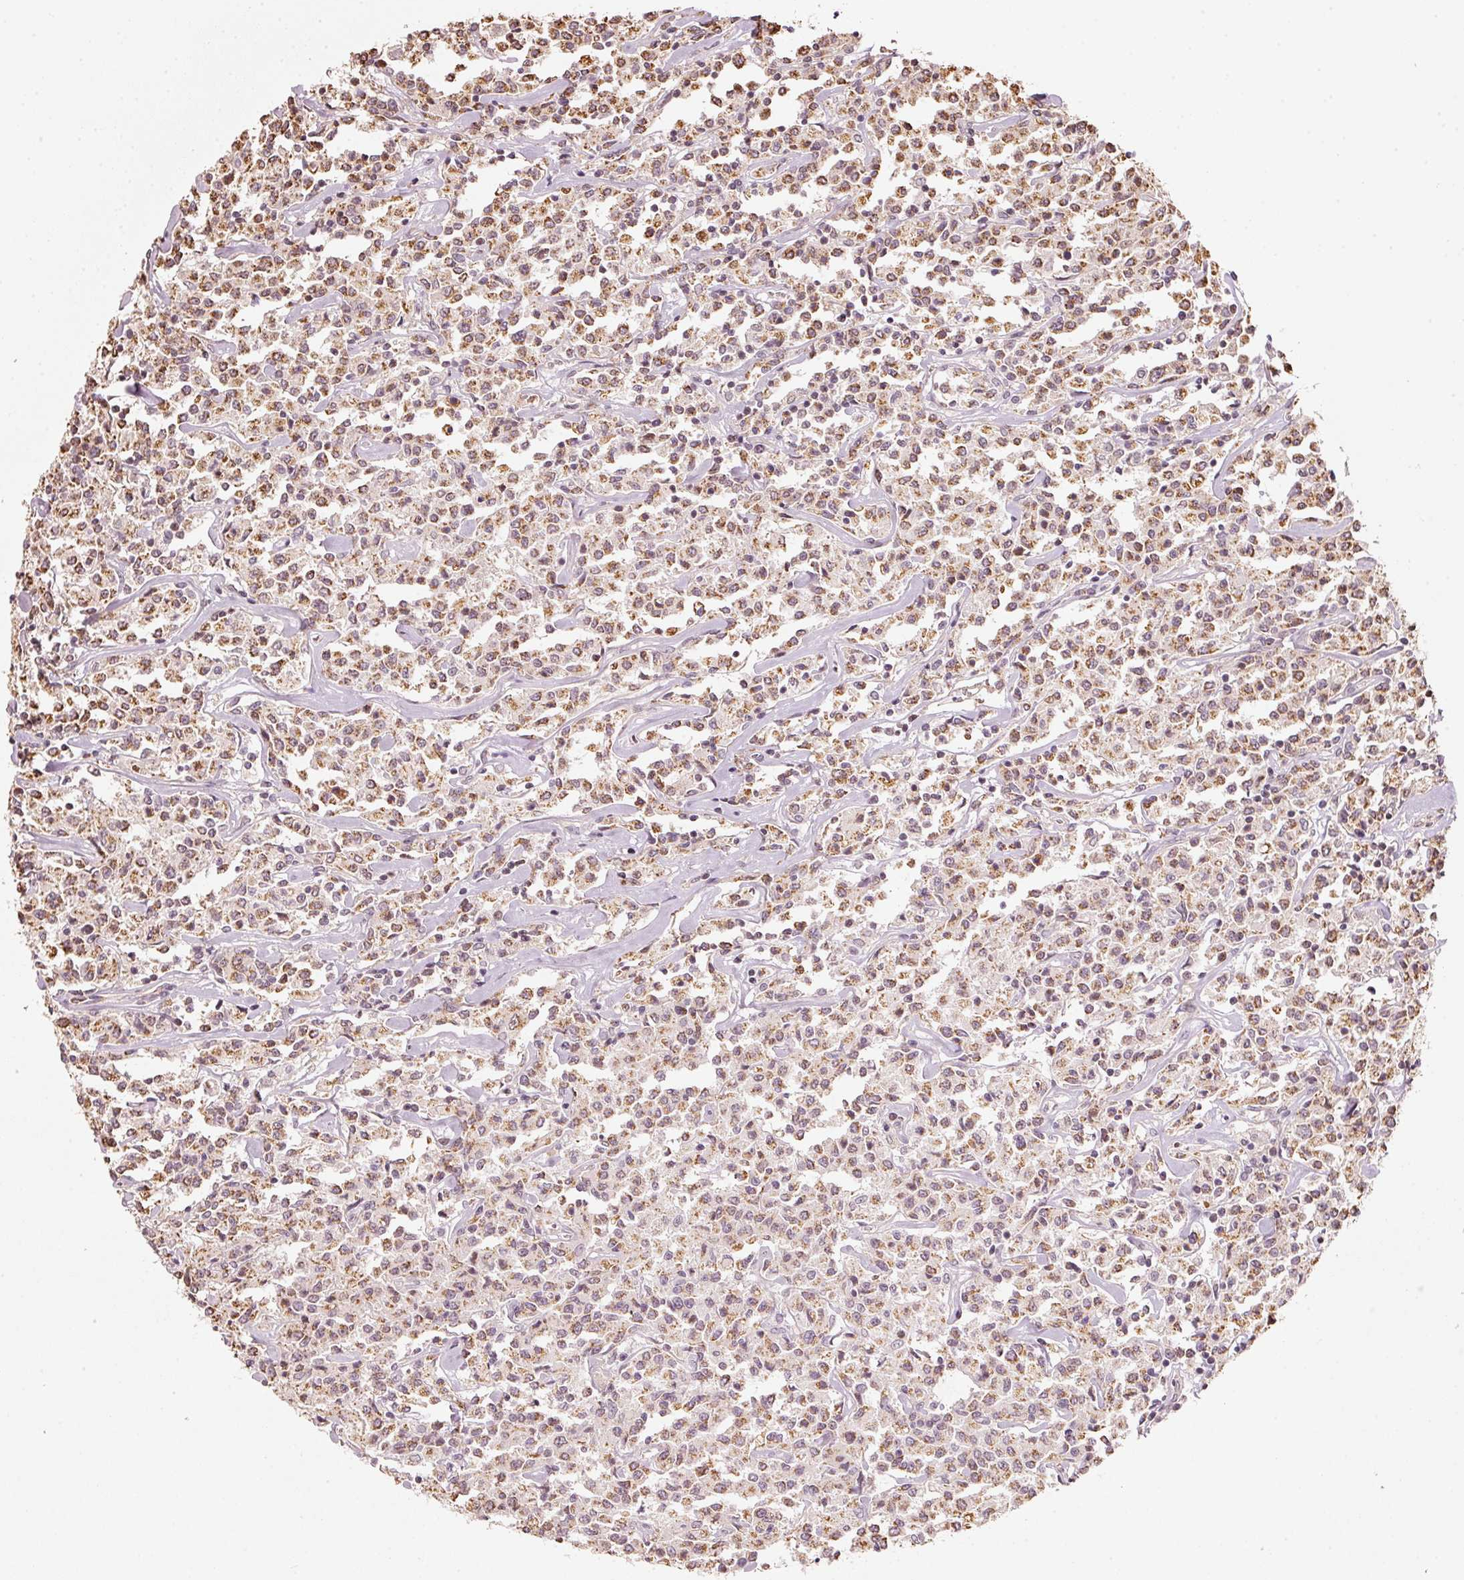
{"staining": {"intensity": "moderate", "quantity": ">75%", "location": "cytoplasmic/membranous"}, "tissue": "lymphoma", "cell_type": "Tumor cells", "image_type": "cancer", "snomed": [{"axis": "morphology", "description": "Malignant lymphoma, non-Hodgkin's type, Low grade"}, {"axis": "topography", "description": "Small intestine"}], "caption": "Brown immunohistochemical staining in malignant lymphoma, non-Hodgkin's type (low-grade) shows moderate cytoplasmic/membranous staining in approximately >75% of tumor cells. Ihc stains the protein in brown and the nuclei are stained blue.", "gene": "RAB35", "patient": {"sex": "female", "age": 59}}